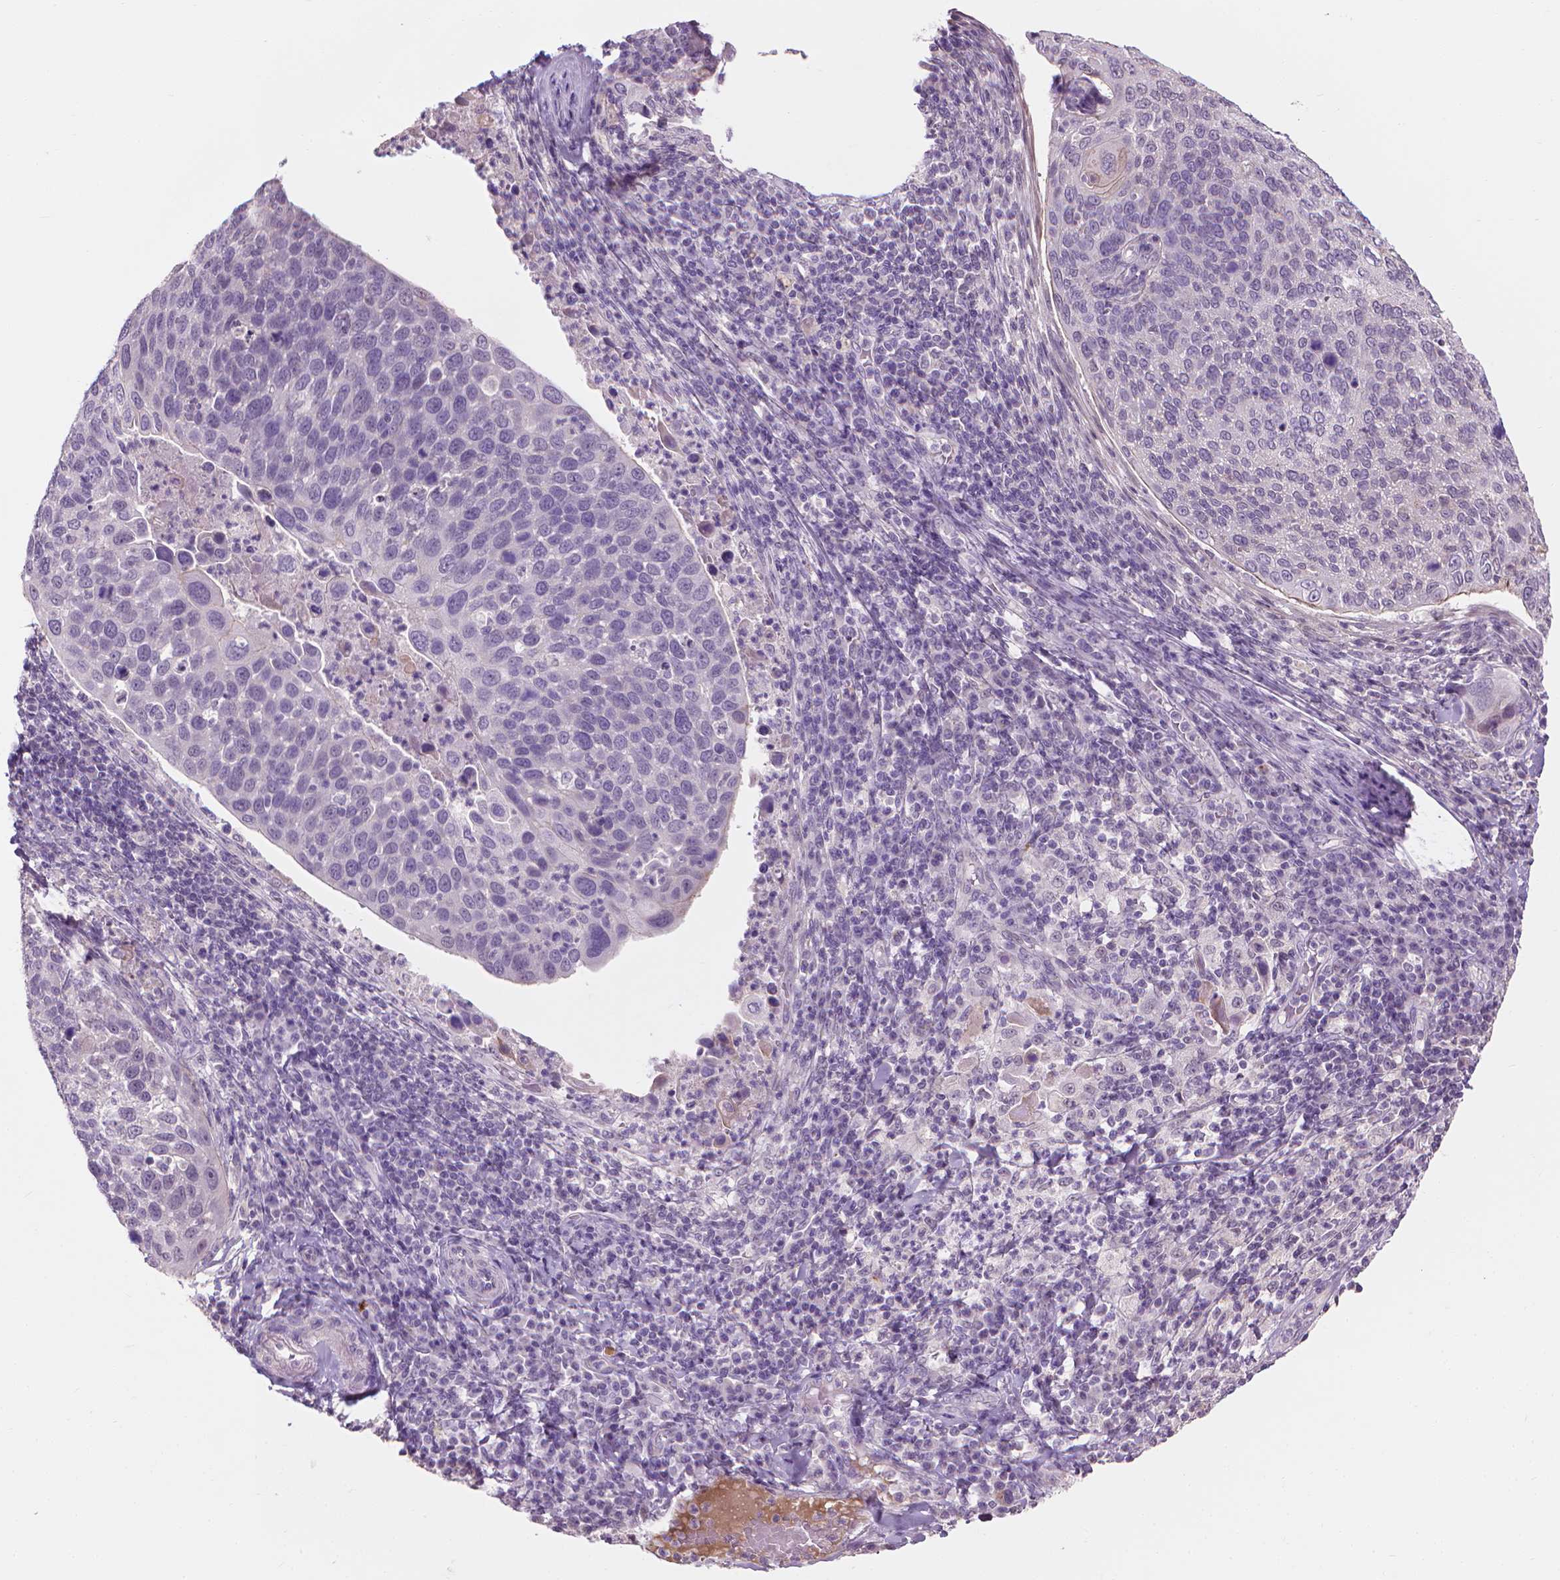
{"staining": {"intensity": "negative", "quantity": "none", "location": "none"}, "tissue": "cervical cancer", "cell_type": "Tumor cells", "image_type": "cancer", "snomed": [{"axis": "morphology", "description": "Squamous cell carcinoma, NOS"}, {"axis": "topography", "description": "Cervix"}], "caption": "High magnification brightfield microscopy of cervical squamous cell carcinoma stained with DAB (3,3'-diaminobenzidine) (brown) and counterstained with hematoxylin (blue): tumor cells show no significant expression.", "gene": "SAXO2", "patient": {"sex": "female", "age": 54}}